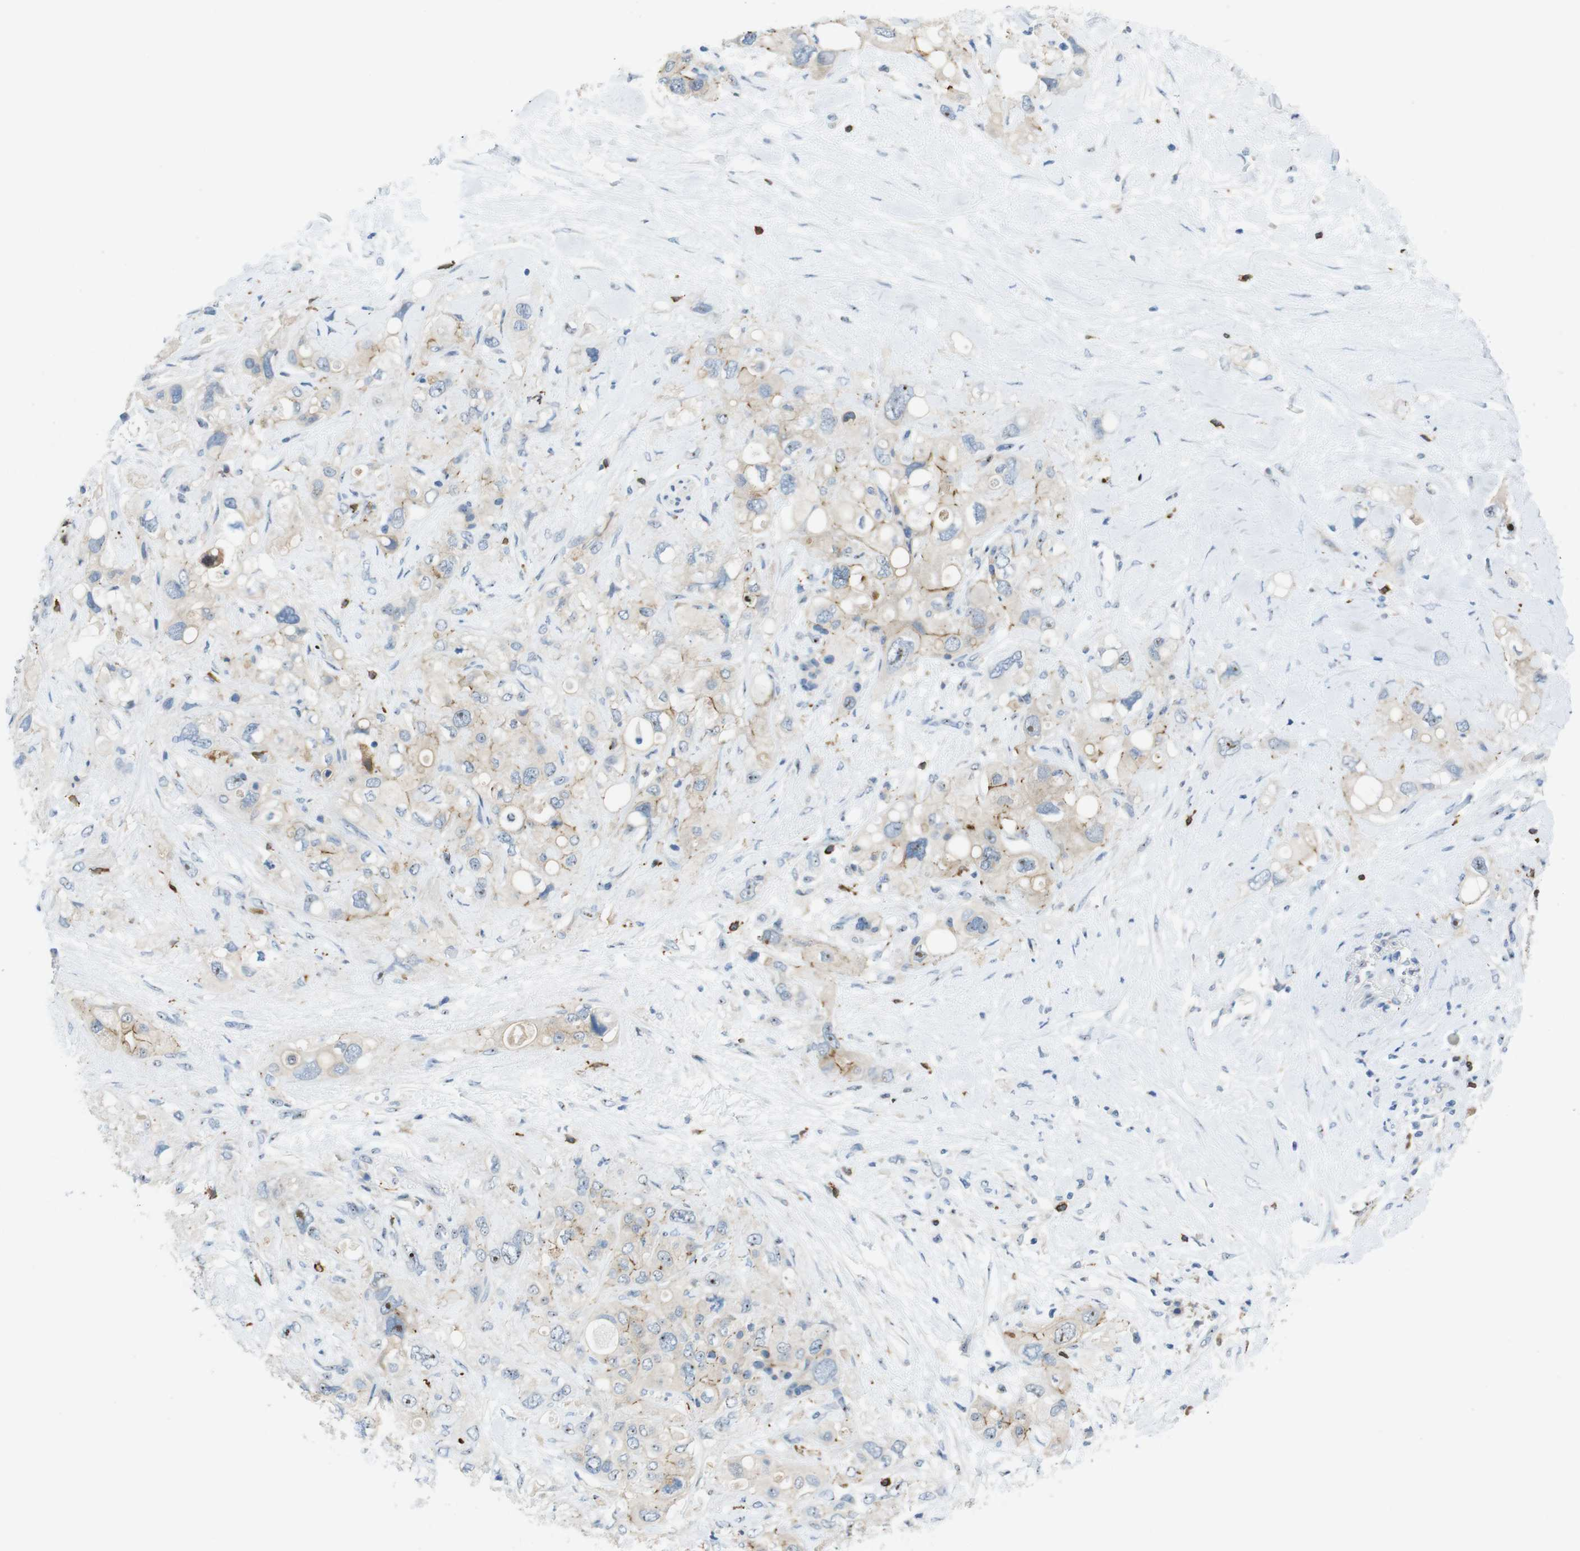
{"staining": {"intensity": "moderate", "quantity": "<25%", "location": "cytoplasmic/membranous"}, "tissue": "pancreatic cancer", "cell_type": "Tumor cells", "image_type": "cancer", "snomed": [{"axis": "morphology", "description": "Adenocarcinoma, NOS"}, {"axis": "topography", "description": "Pancreas"}], "caption": "Protein expression analysis of human adenocarcinoma (pancreatic) reveals moderate cytoplasmic/membranous positivity in about <25% of tumor cells.", "gene": "TJP3", "patient": {"sex": "female", "age": 56}}